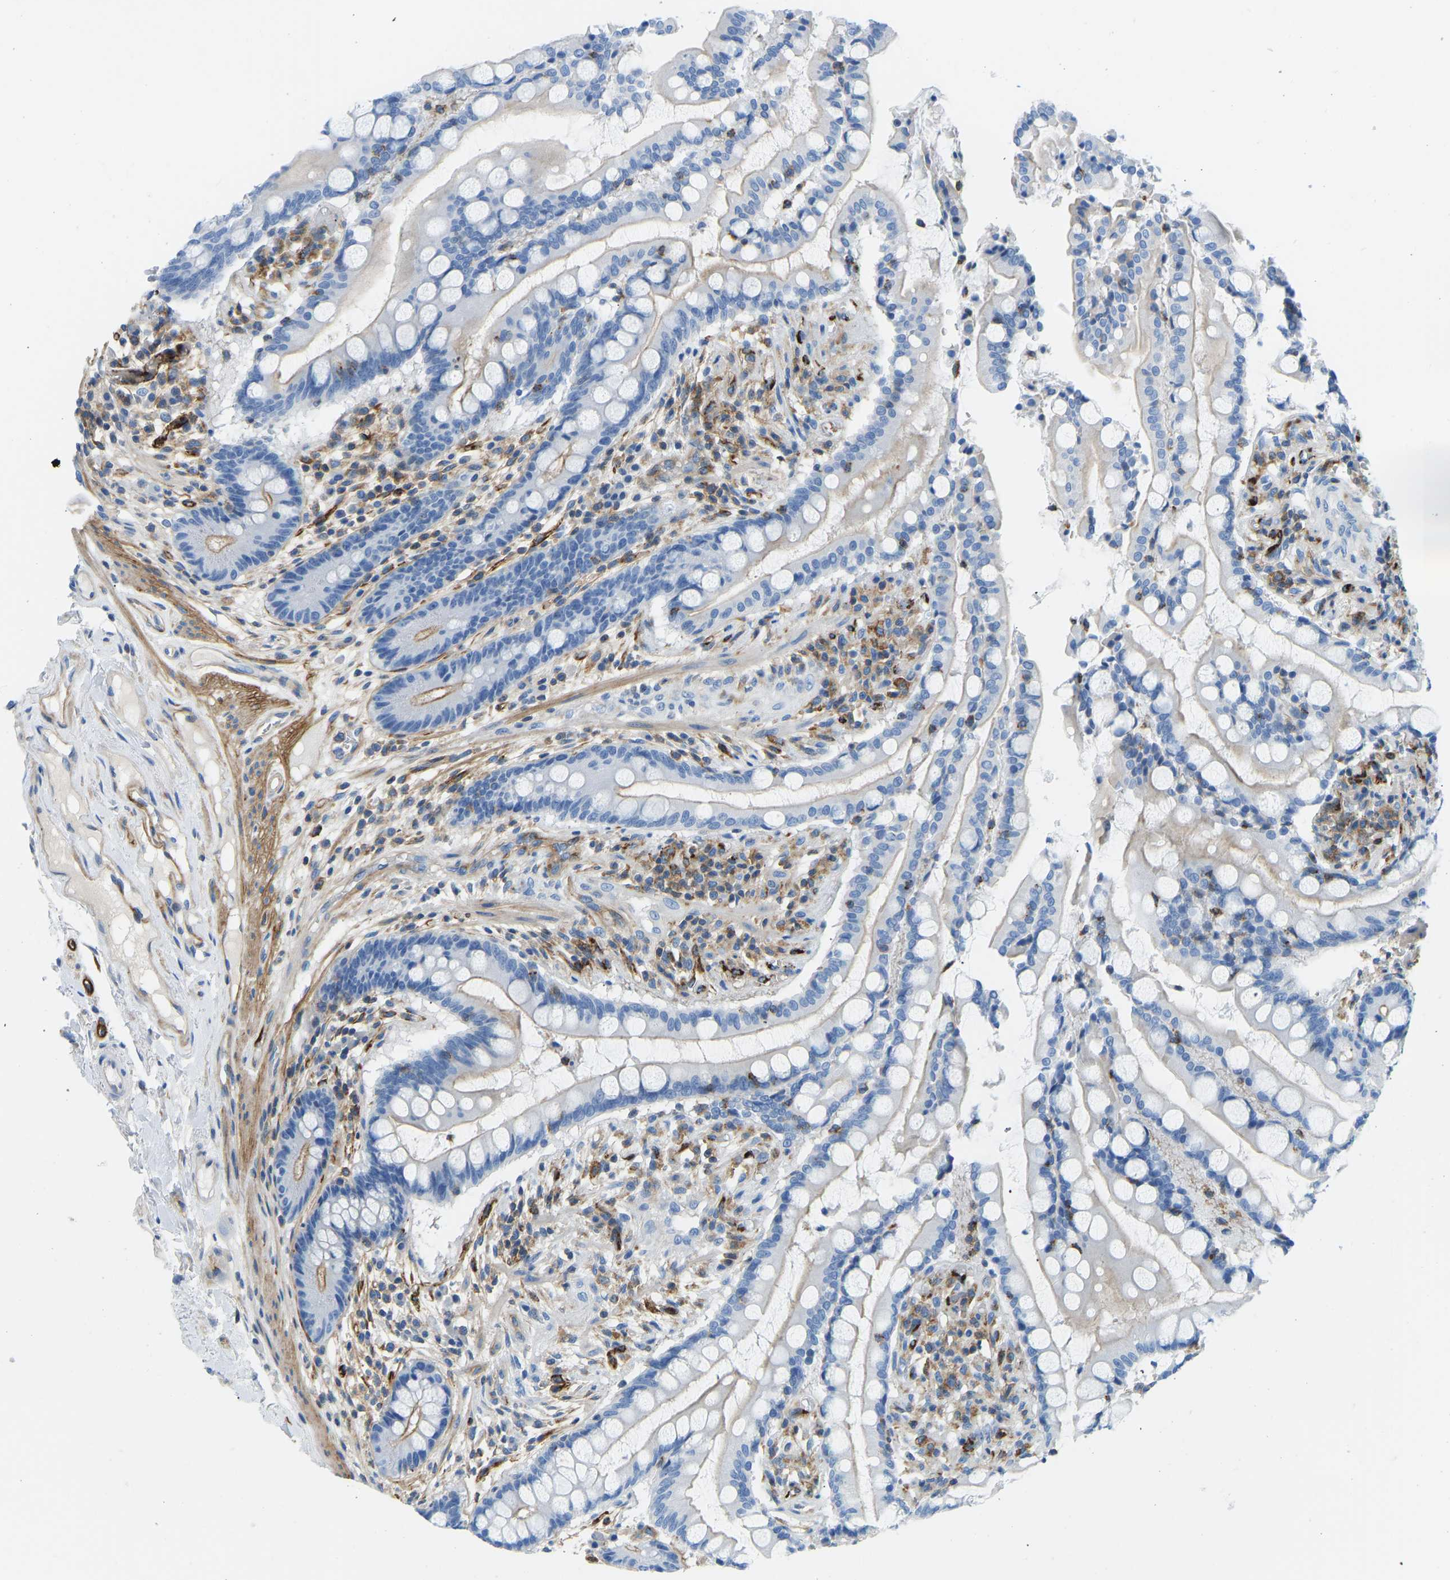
{"staining": {"intensity": "strong", "quantity": ">75%", "location": "cytoplasmic/membranous"}, "tissue": "colon", "cell_type": "Endothelial cells", "image_type": "normal", "snomed": [{"axis": "morphology", "description": "Normal tissue, NOS"}, {"axis": "topography", "description": "Colon"}], "caption": "About >75% of endothelial cells in benign colon reveal strong cytoplasmic/membranous protein staining as visualized by brown immunohistochemical staining.", "gene": "COL15A1", "patient": {"sex": "male", "age": 73}}